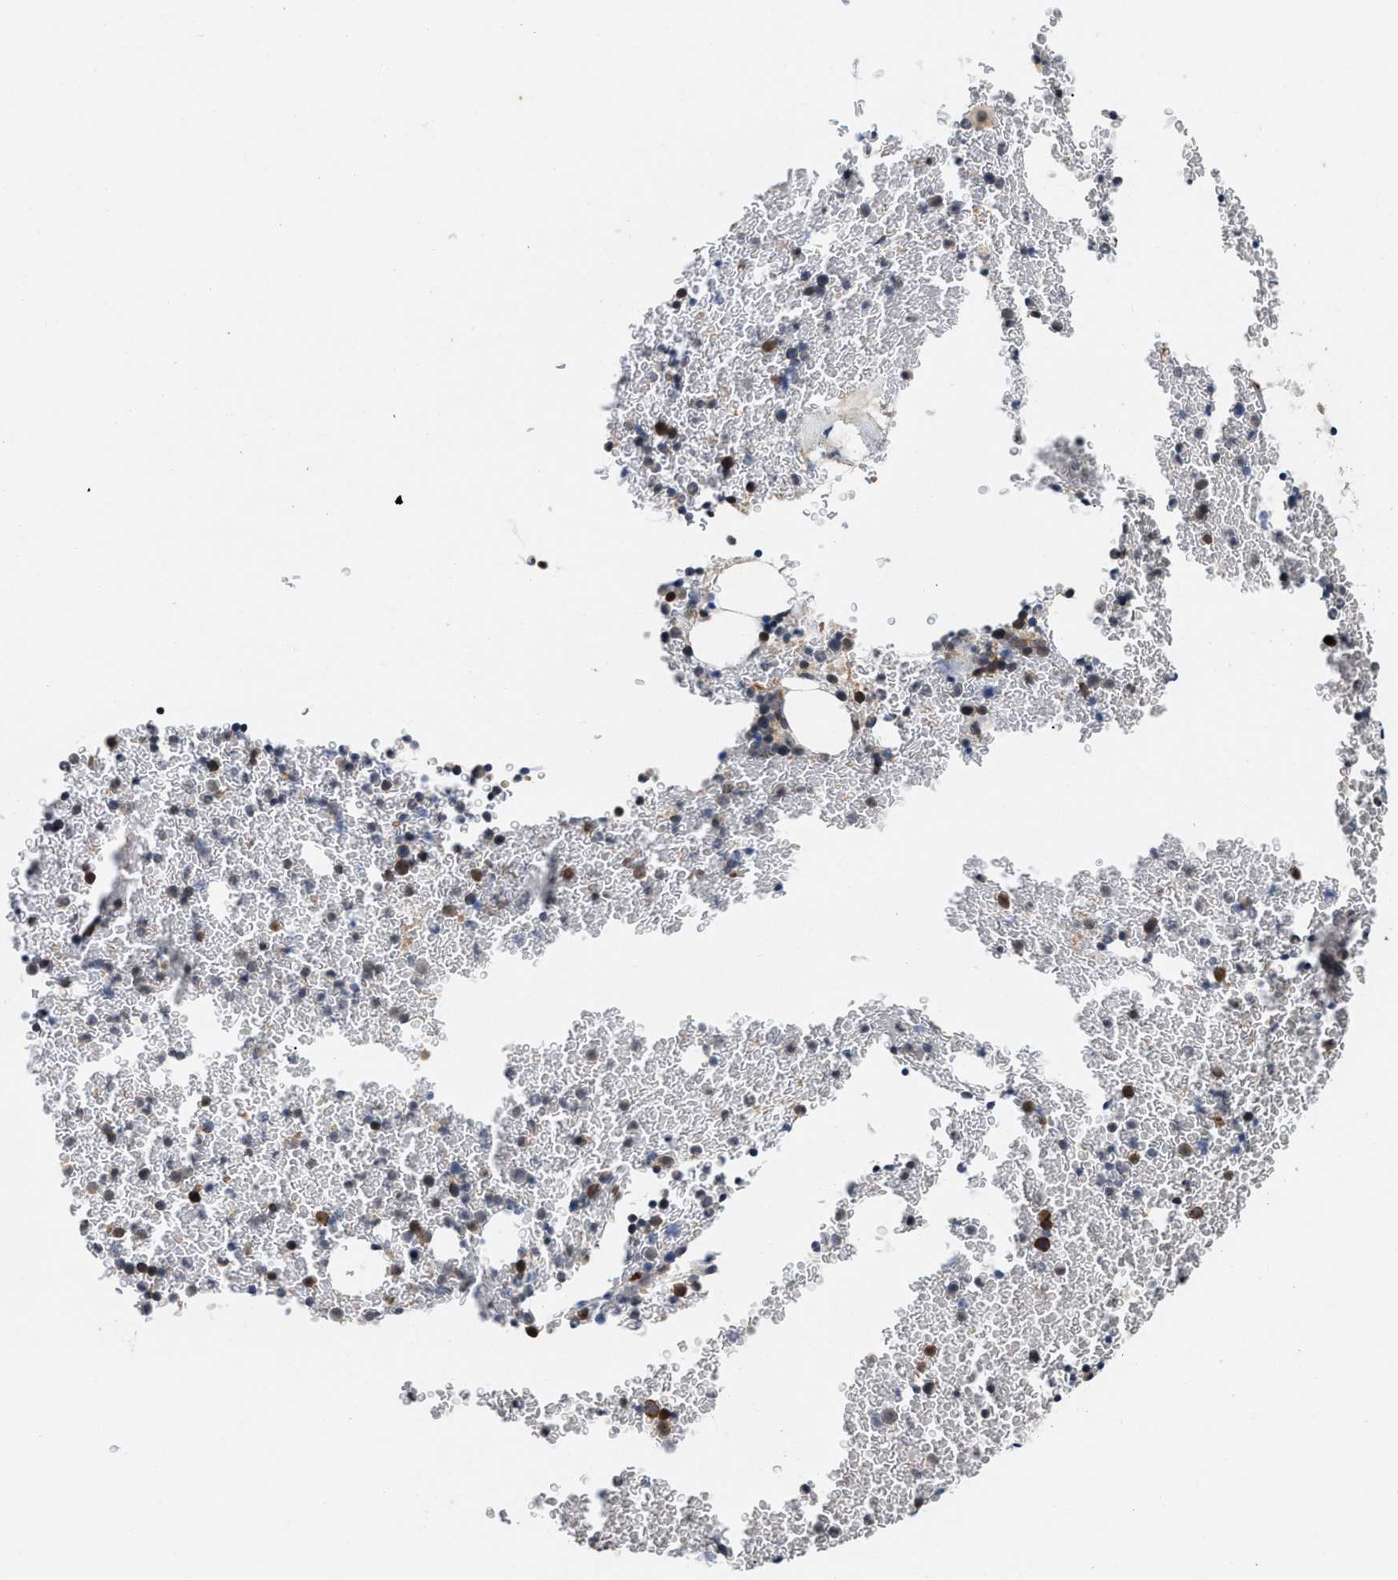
{"staining": {"intensity": "moderate", "quantity": ">75%", "location": "cytoplasmic/membranous"}, "tissue": "bone marrow", "cell_type": "Hematopoietic cells", "image_type": "normal", "snomed": [{"axis": "morphology", "description": "Normal tissue, NOS"}, {"axis": "morphology", "description": "Inflammation, NOS"}, {"axis": "topography", "description": "Bone marrow"}], "caption": "Hematopoietic cells show moderate cytoplasmic/membranous positivity in approximately >75% of cells in unremarkable bone marrow. (Brightfield microscopy of DAB IHC at high magnification).", "gene": "CSNK1A1", "patient": {"sex": "female", "age": 17}}